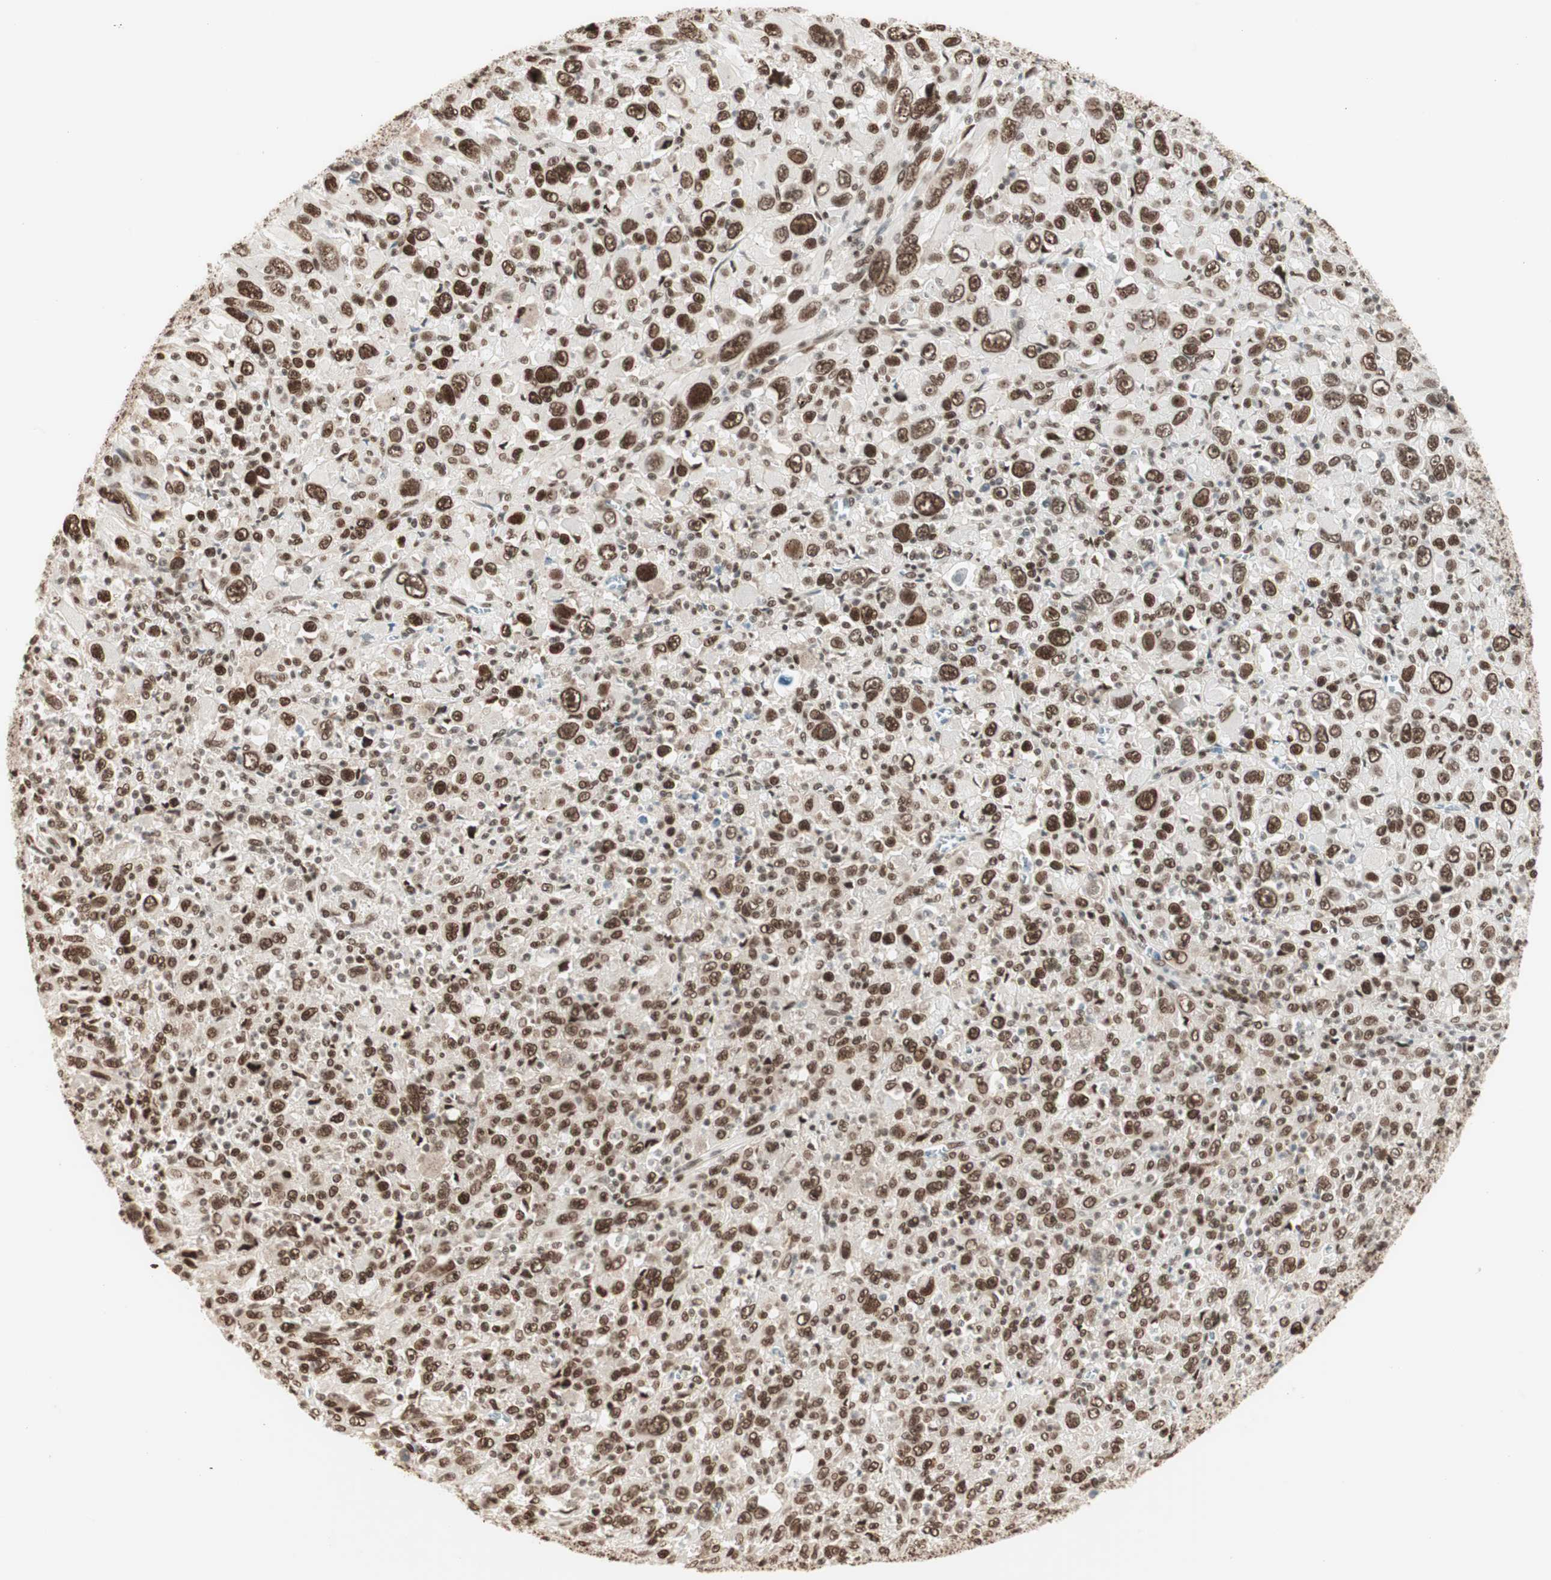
{"staining": {"intensity": "strong", "quantity": ">75%", "location": "nuclear"}, "tissue": "melanoma", "cell_type": "Tumor cells", "image_type": "cancer", "snomed": [{"axis": "morphology", "description": "Malignant melanoma, Metastatic site"}, {"axis": "topography", "description": "Skin"}], "caption": "A high-resolution image shows IHC staining of melanoma, which displays strong nuclear positivity in about >75% of tumor cells.", "gene": "SMARCE1", "patient": {"sex": "female", "age": 56}}